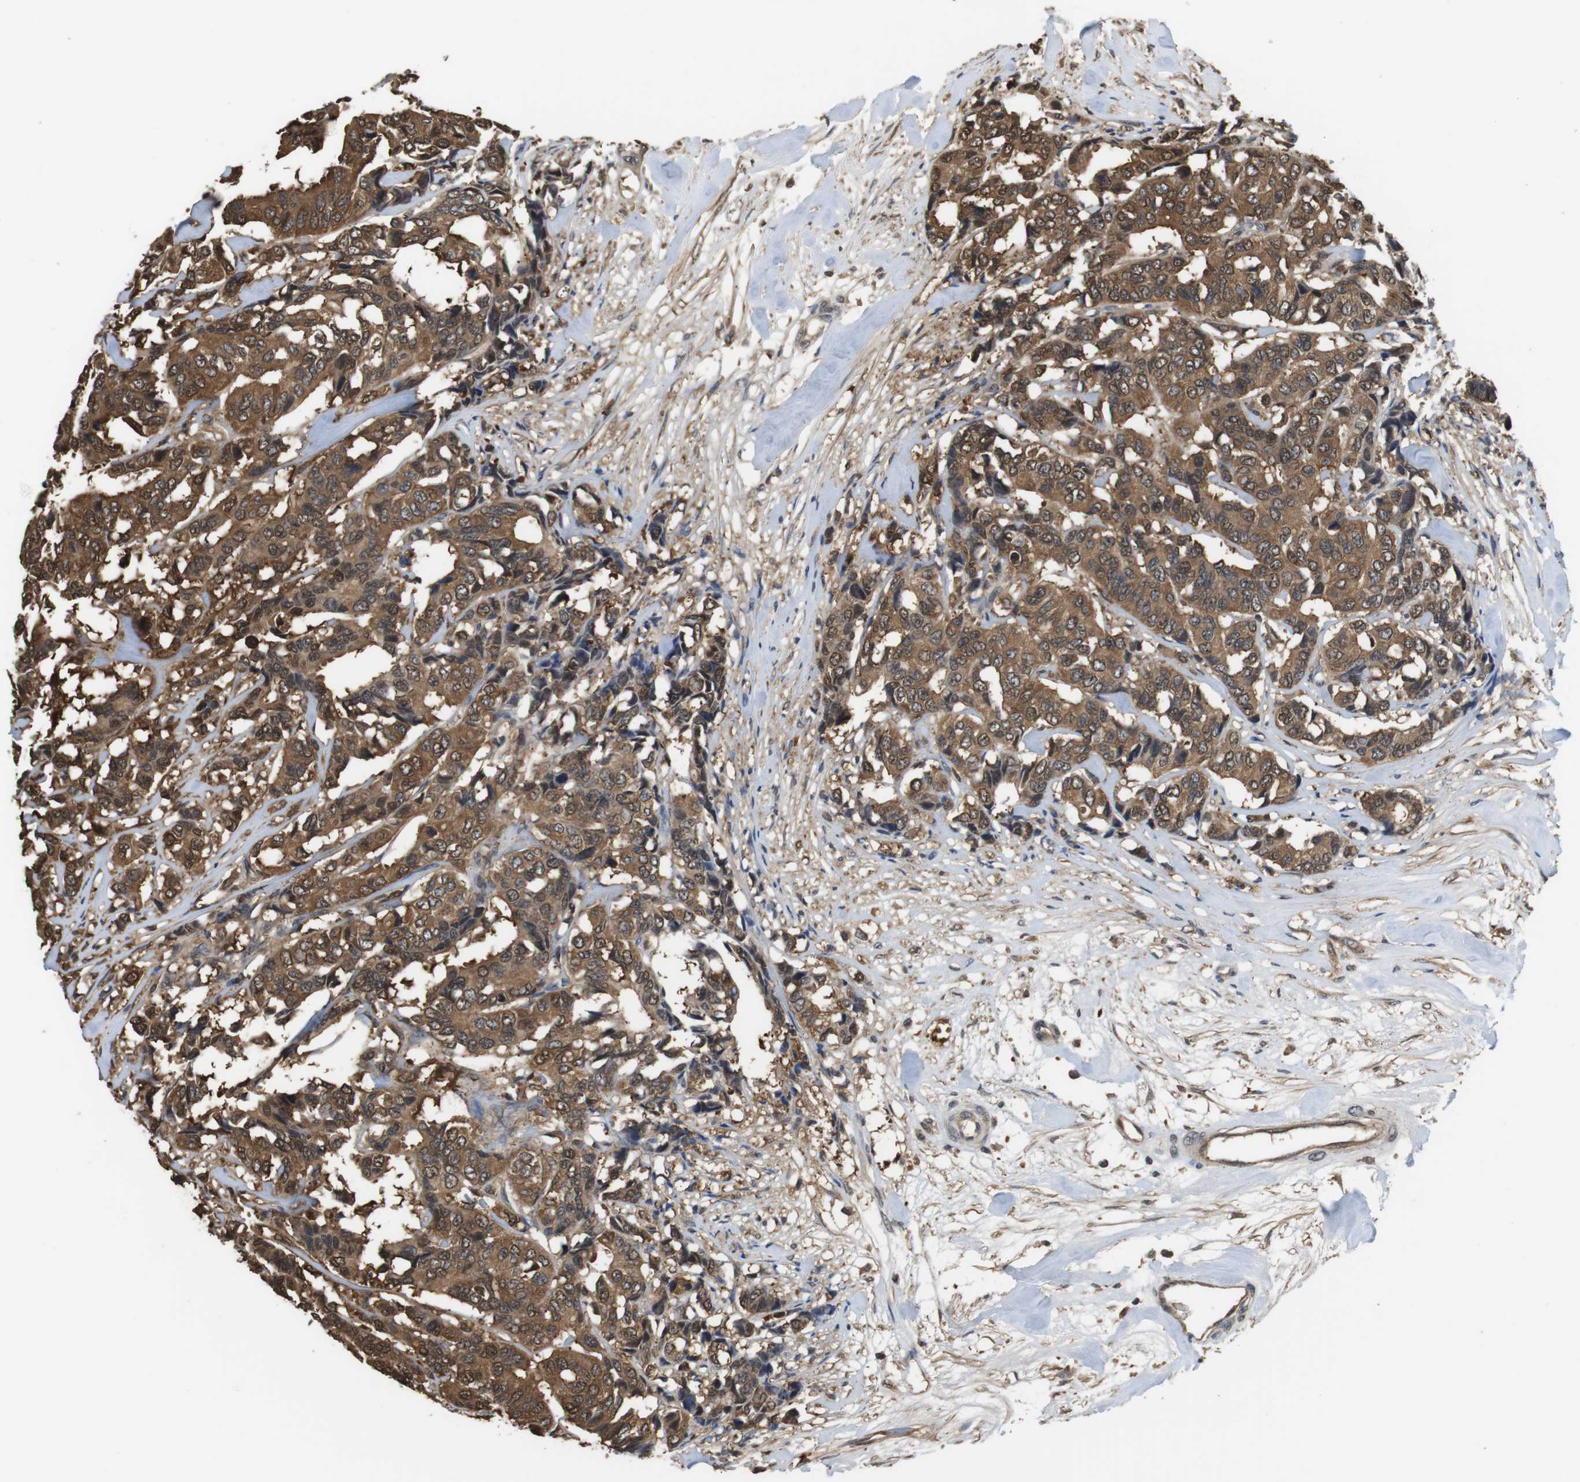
{"staining": {"intensity": "moderate", "quantity": ">75%", "location": "cytoplasmic/membranous,nuclear"}, "tissue": "breast cancer", "cell_type": "Tumor cells", "image_type": "cancer", "snomed": [{"axis": "morphology", "description": "Duct carcinoma"}, {"axis": "topography", "description": "Breast"}], "caption": "Immunohistochemical staining of infiltrating ductal carcinoma (breast) reveals medium levels of moderate cytoplasmic/membranous and nuclear protein positivity in about >75% of tumor cells.", "gene": "LDHA", "patient": {"sex": "female", "age": 87}}